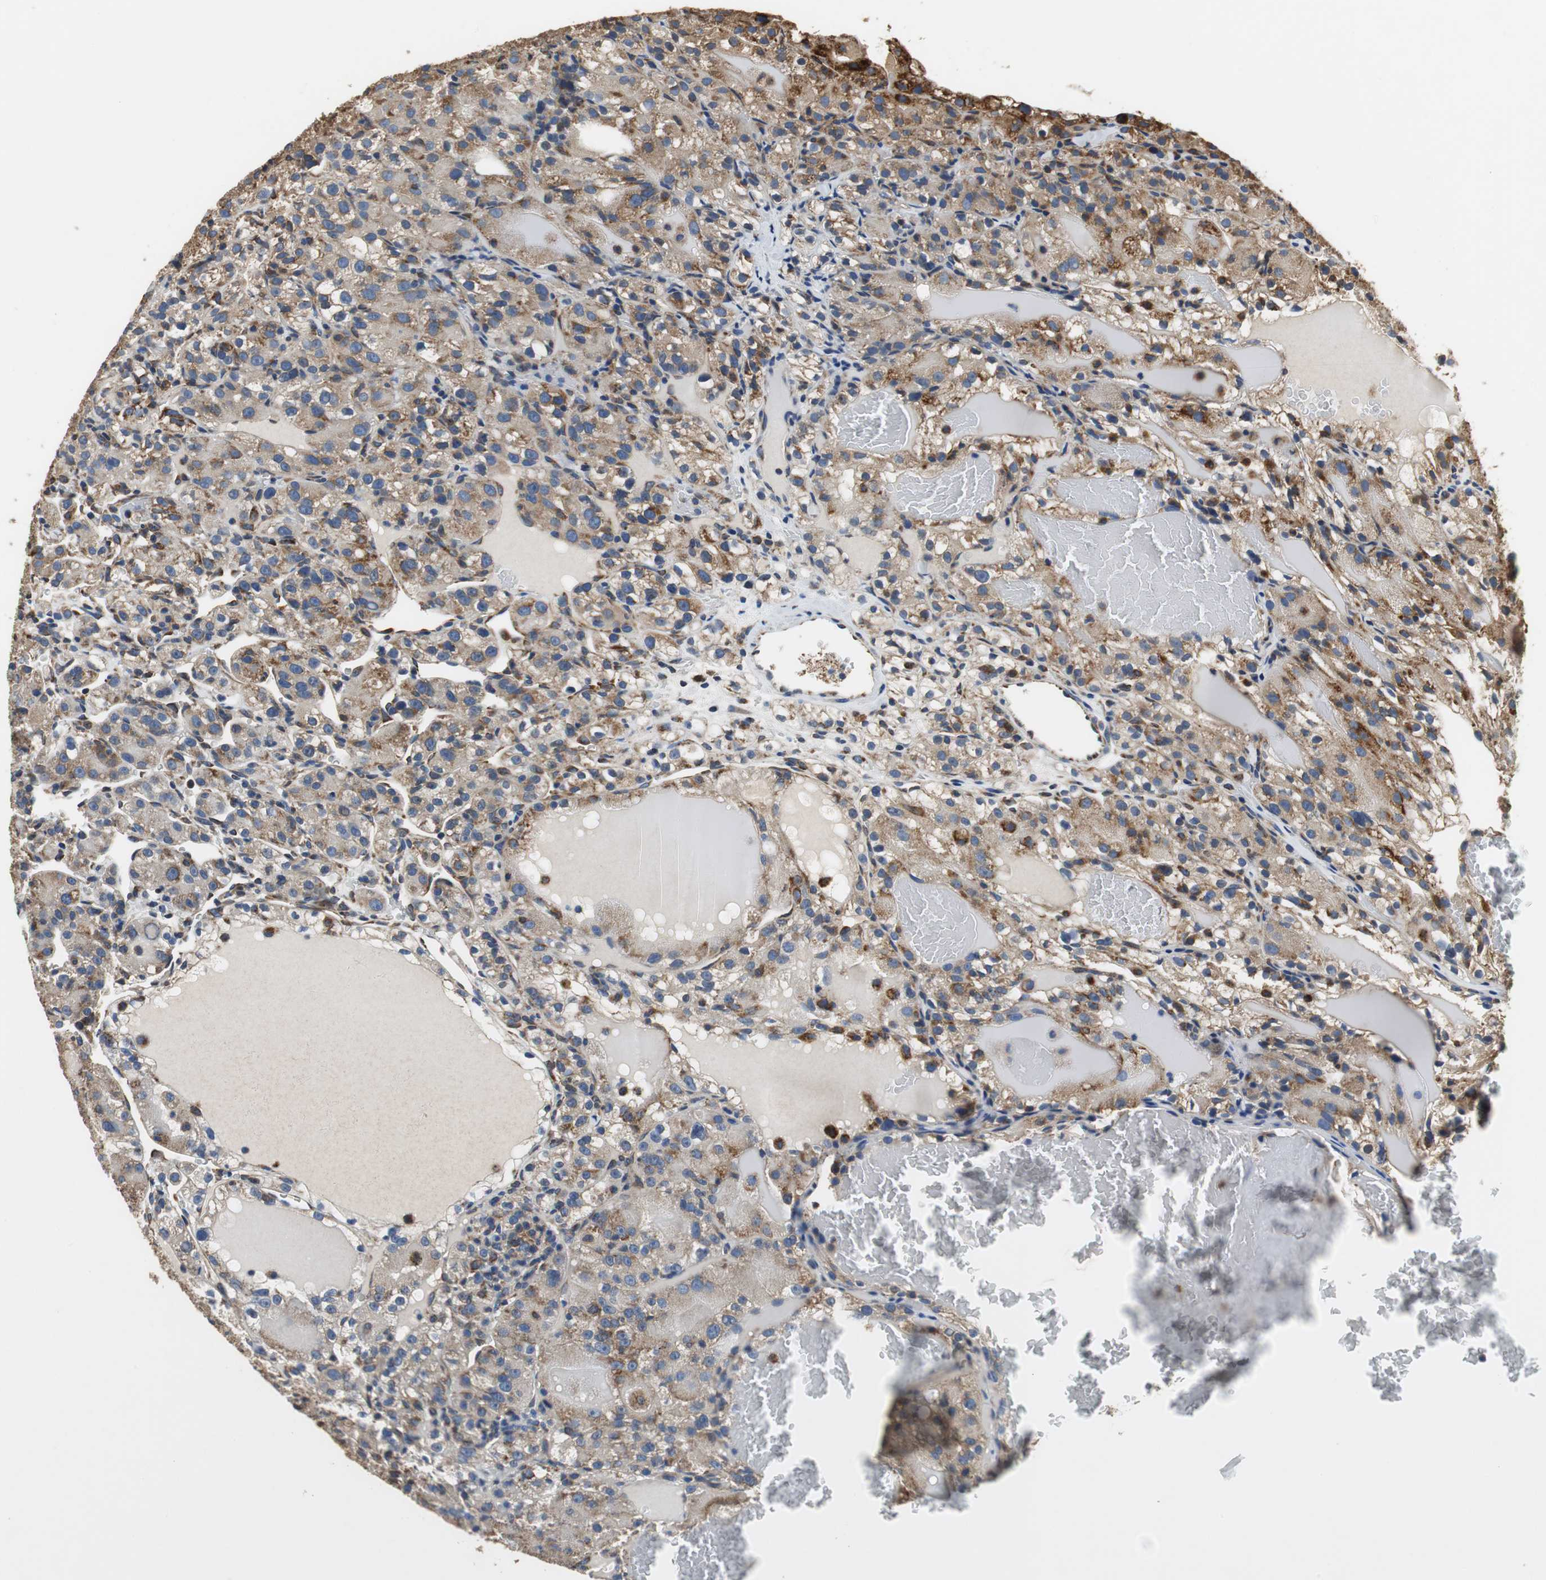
{"staining": {"intensity": "strong", "quantity": ">75%", "location": "cytoplasmic/membranous"}, "tissue": "renal cancer", "cell_type": "Tumor cells", "image_type": "cancer", "snomed": [{"axis": "morphology", "description": "Normal tissue, NOS"}, {"axis": "morphology", "description": "Adenocarcinoma, NOS"}, {"axis": "topography", "description": "Kidney"}], "caption": "Strong cytoplasmic/membranous expression for a protein is appreciated in approximately >75% of tumor cells of adenocarcinoma (renal) using IHC.", "gene": "GSTK1", "patient": {"sex": "male", "age": 61}}